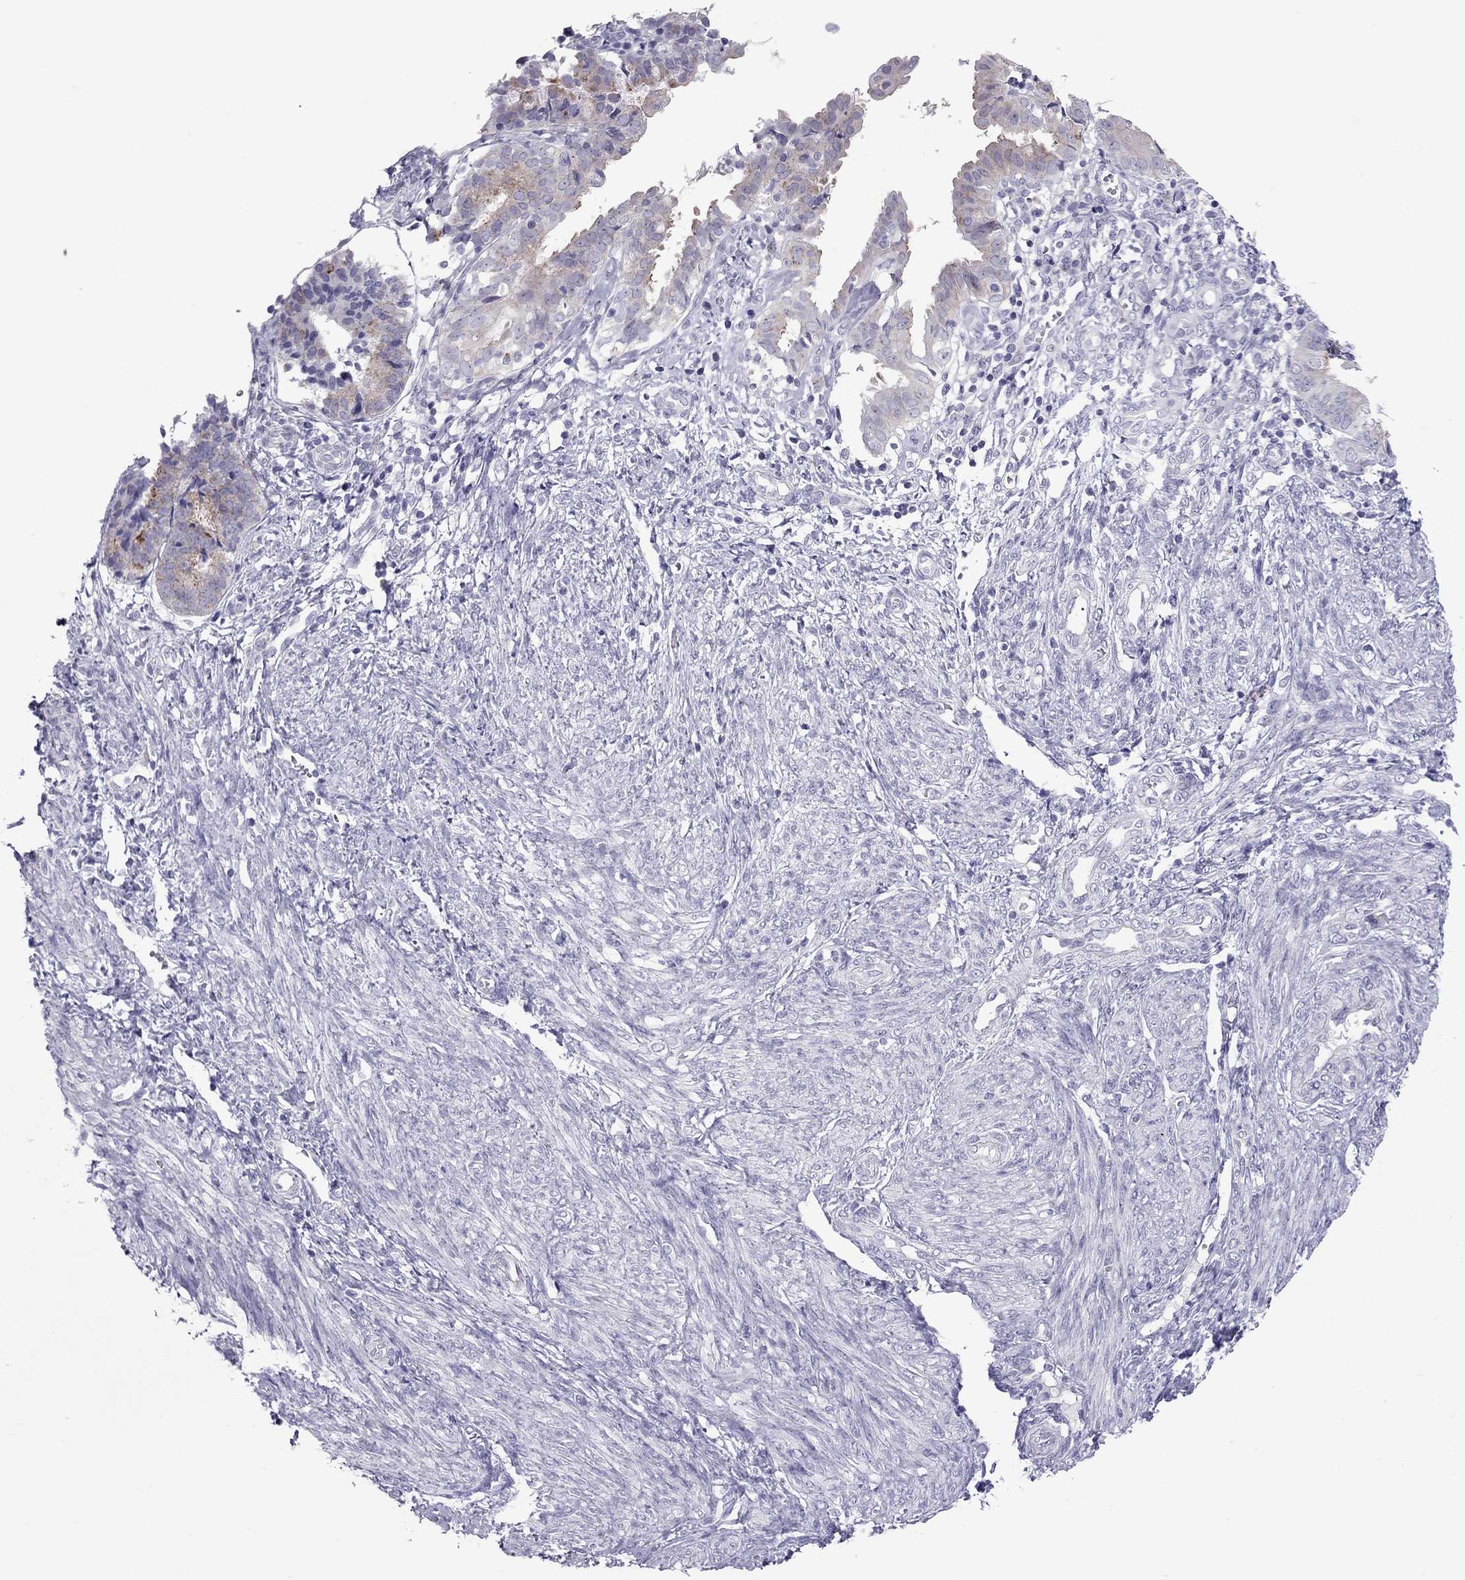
{"staining": {"intensity": "moderate", "quantity": "<25%", "location": "cytoplasmic/membranous"}, "tissue": "endometrial cancer", "cell_type": "Tumor cells", "image_type": "cancer", "snomed": [{"axis": "morphology", "description": "Adenocarcinoma, NOS"}, {"axis": "topography", "description": "Endometrium"}], "caption": "Human endometrial cancer (adenocarcinoma) stained with a protein marker reveals moderate staining in tumor cells.", "gene": "TEX14", "patient": {"sex": "female", "age": 68}}